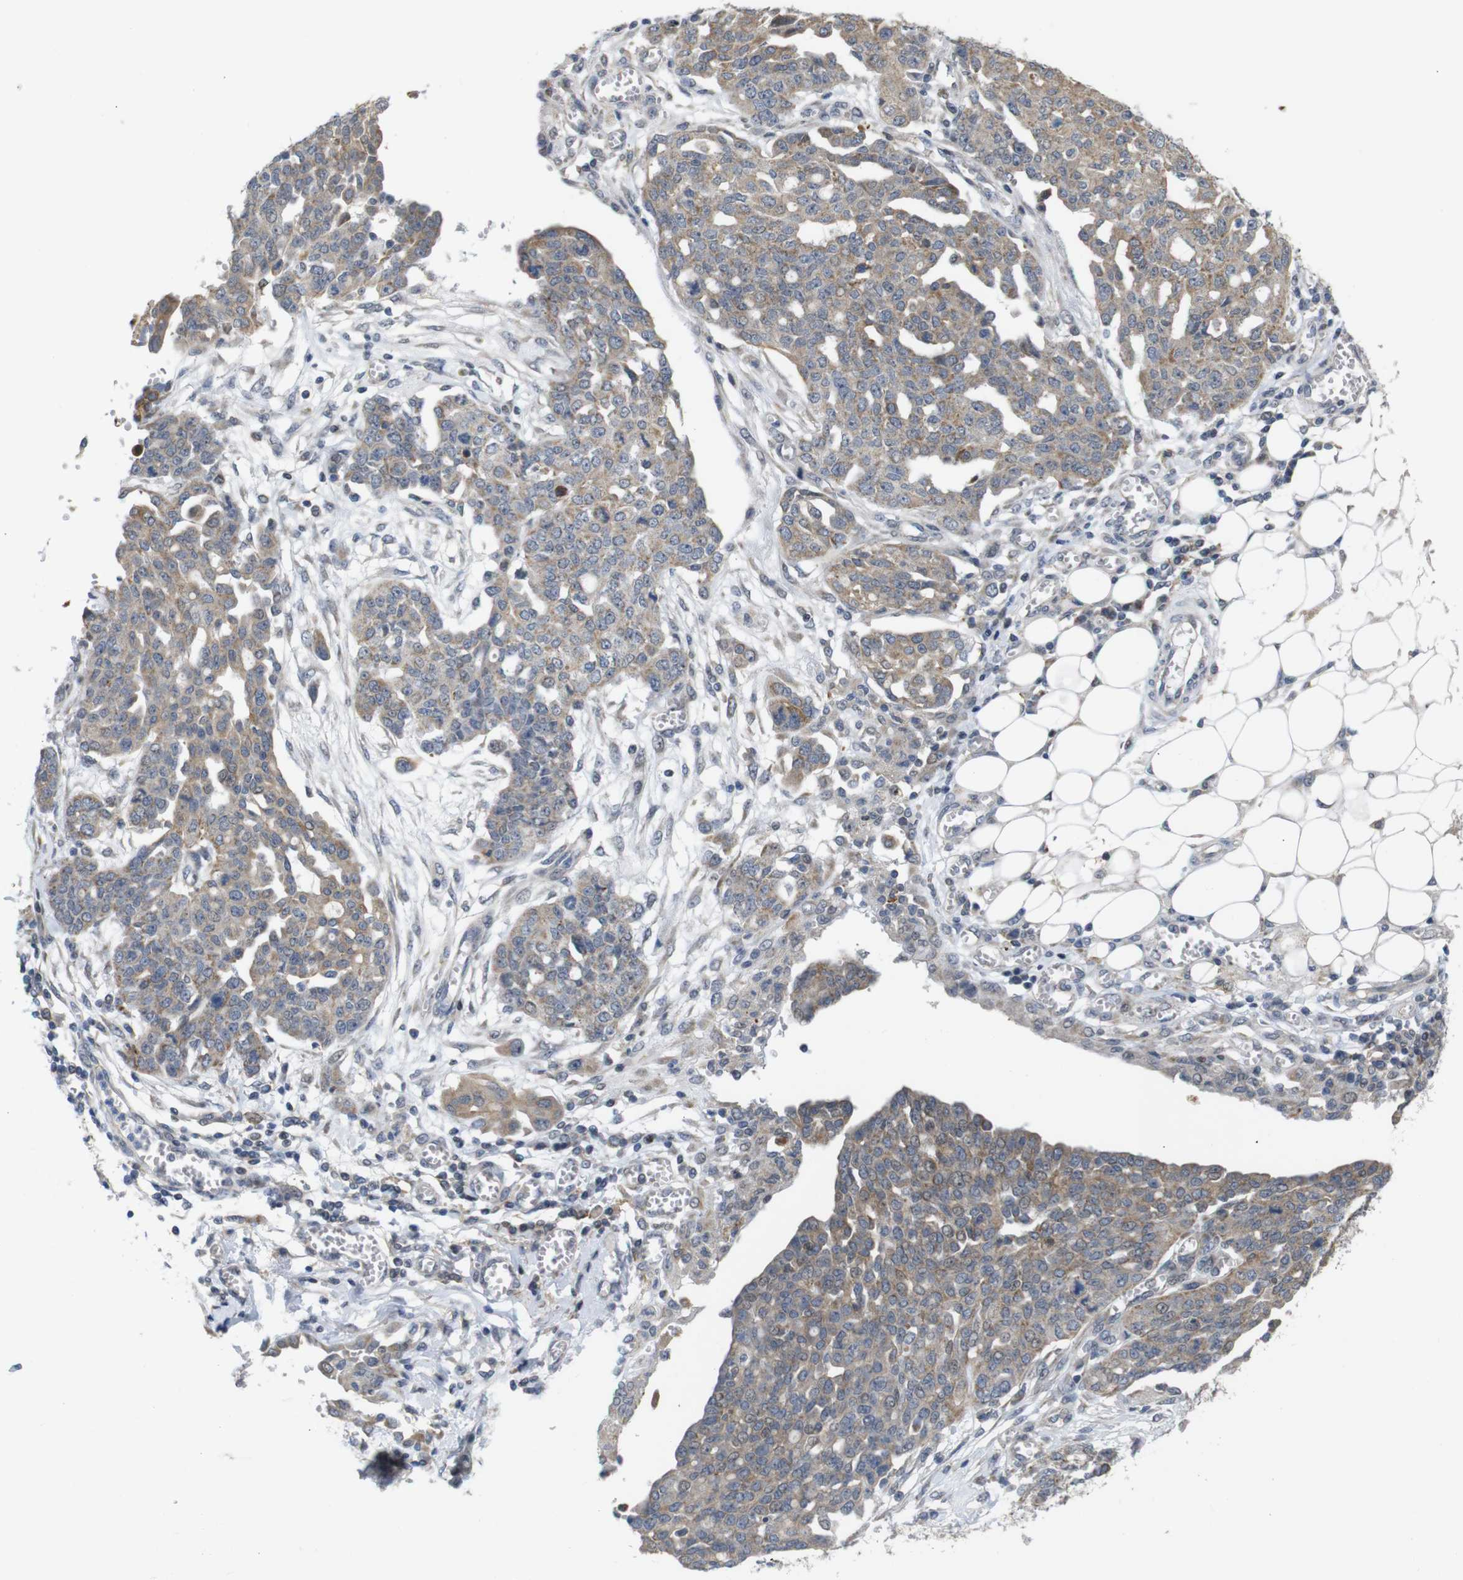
{"staining": {"intensity": "weak", "quantity": ">75%", "location": "cytoplasmic/membranous"}, "tissue": "ovarian cancer", "cell_type": "Tumor cells", "image_type": "cancer", "snomed": [{"axis": "morphology", "description": "Cystadenocarcinoma, serous, NOS"}, {"axis": "topography", "description": "Soft tissue"}, {"axis": "topography", "description": "Ovary"}], "caption": "Approximately >75% of tumor cells in human ovarian cancer (serous cystadenocarcinoma) demonstrate weak cytoplasmic/membranous protein staining as visualized by brown immunohistochemical staining.", "gene": "ATP7B", "patient": {"sex": "female", "age": 57}}